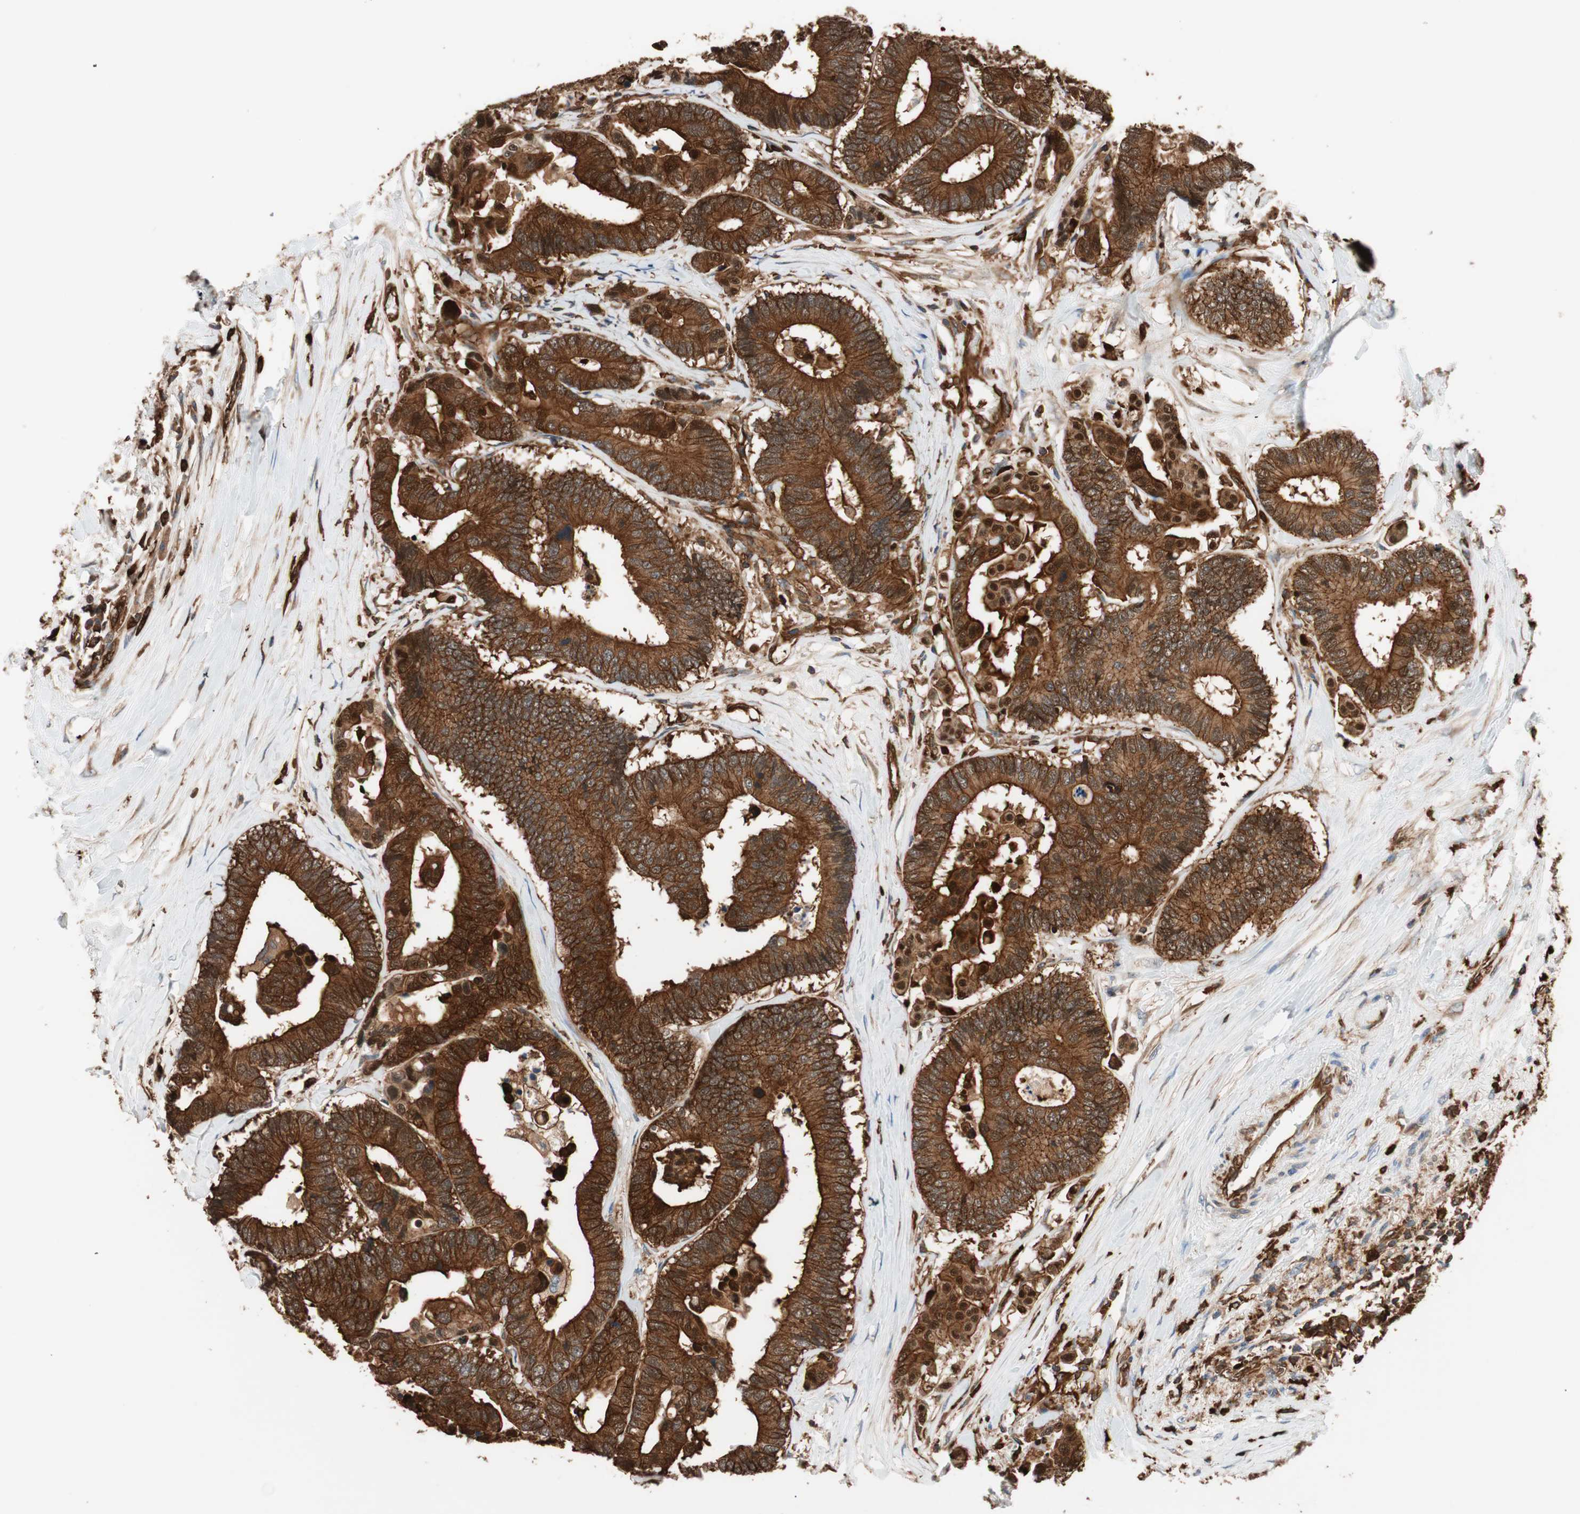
{"staining": {"intensity": "strong", "quantity": ">75%", "location": "cytoplasmic/membranous"}, "tissue": "colorectal cancer", "cell_type": "Tumor cells", "image_type": "cancer", "snomed": [{"axis": "morphology", "description": "Normal tissue, NOS"}, {"axis": "morphology", "description": "Adenocarcinoma, NOS"}, {"axis": "topography", "description": "Colon"}], "caption": "Immunohistochemistry of colorectal cancer (adenocarcinoma) reveals high levels of strong cytoplasmic/membranous staining in approximately >75% of tumor cells.", "gene": "VASP", "patient": {"sex": "male", "age": 82}}